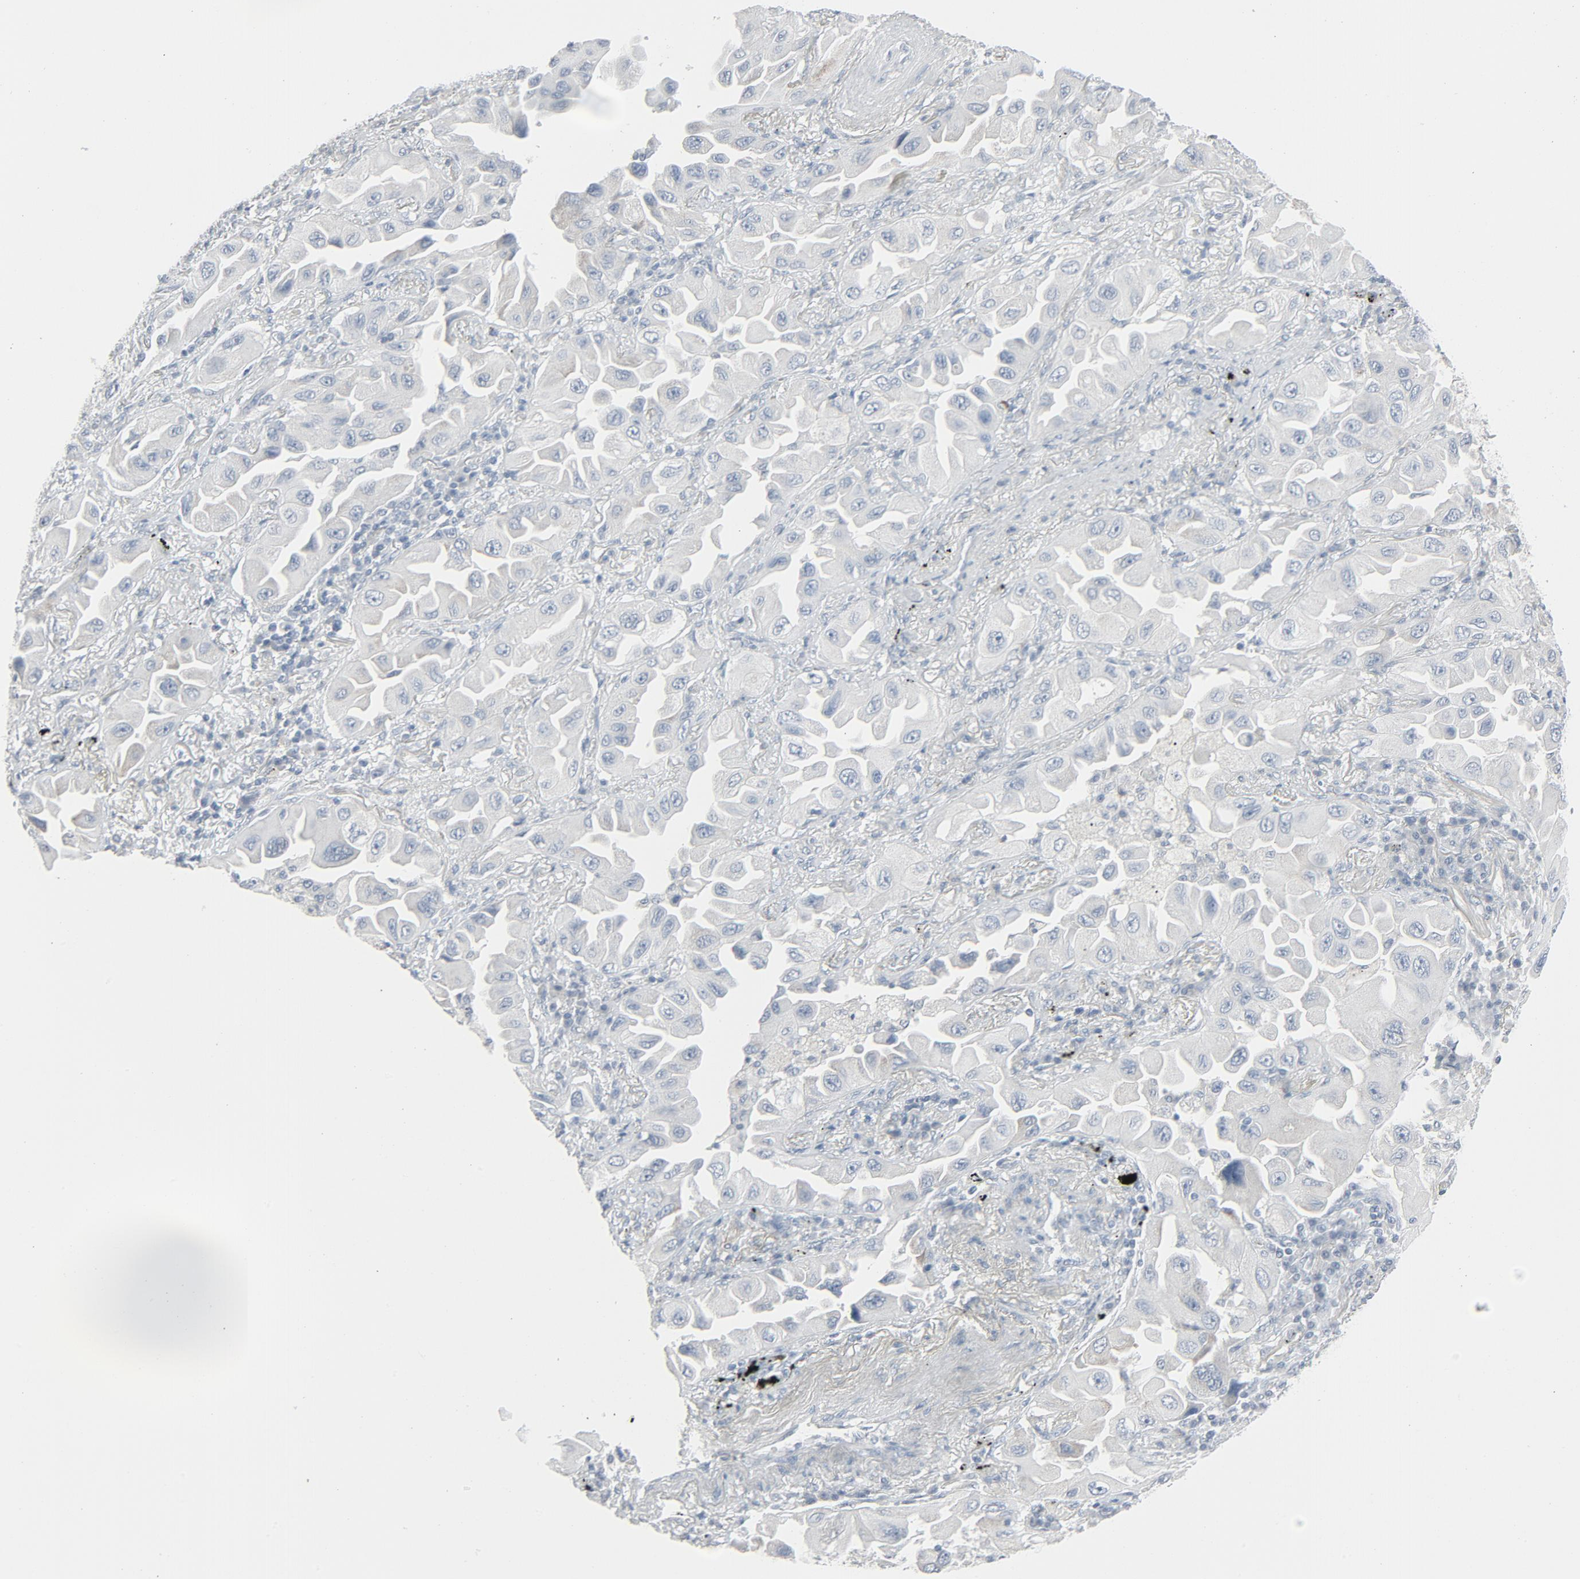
{"staining": {"intensity": "weak", "quantity": "<25%", "location": "cytoplasmic/membranous"}, "tissue": "lung cancer", "cell_type": "Tumor cells", "image_type": "cancer", "snomed": [{"axis": "morphology", "description": "Adenocarcinoma, NOS"}, {"axis": "topography", "description": "Lung"}], "caption": "Immunohistochemical staining of human lung cancer shows no significant staining in tumor cells.", "gene": "FGFR3", "patient": {"sex": "female", "age": 65}}